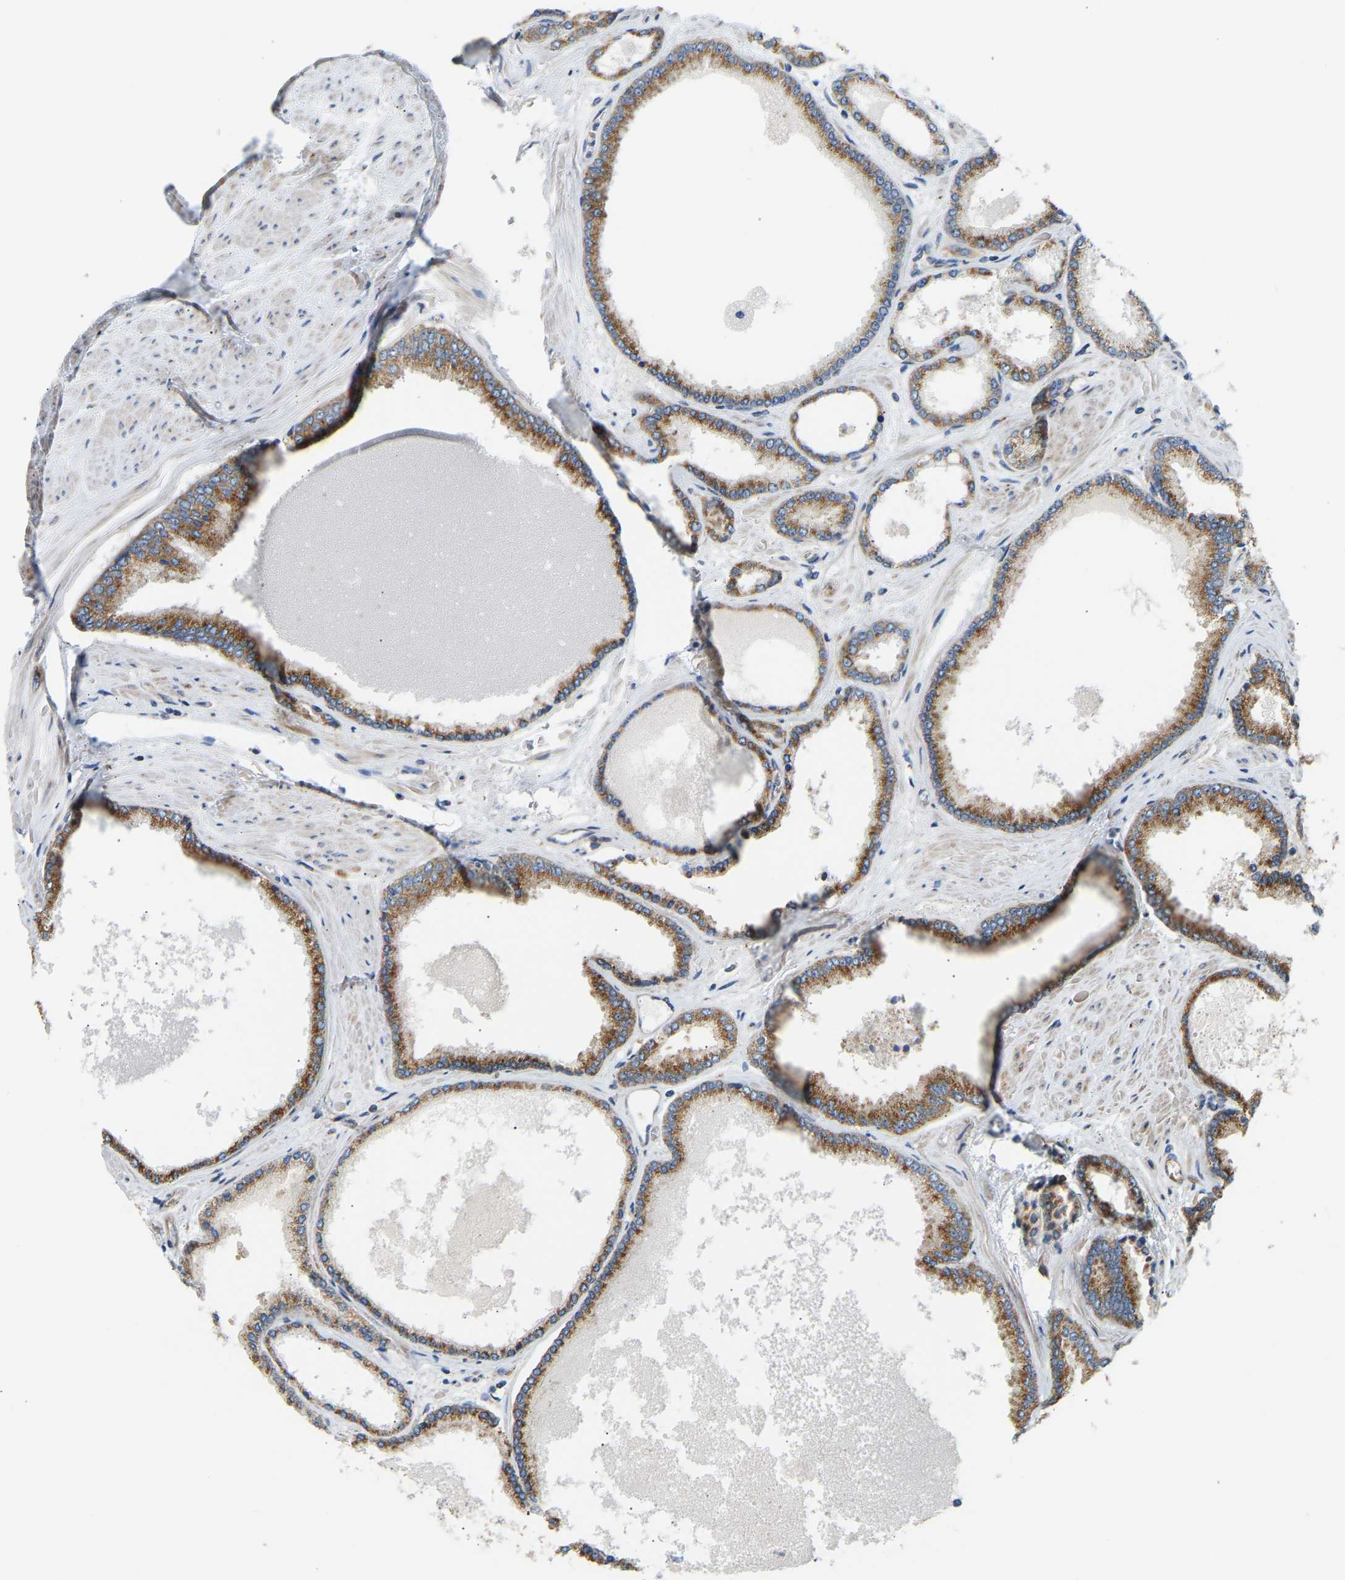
{"staining": {"intensity": "moderate", "quantity": ">75%", "location": "cytoplasmic/membranous"}, "tissue": "prostate cancer", "cell_type": "Tumor cells", "image_type": "cancer", "snomed": [{"axis": "morphology", "description": "Adenocarcinoma, High grade"}, {"axis": "topography", "description": "Prostate"}], "caption": "Prostate cancer stained for a protein (brown) exhibits moderate cytoplasmic/membranous positive staining in about >75% of tumor cells.", "gene": "YIPF2", "patient": {"sex": "male", "age": 61}}